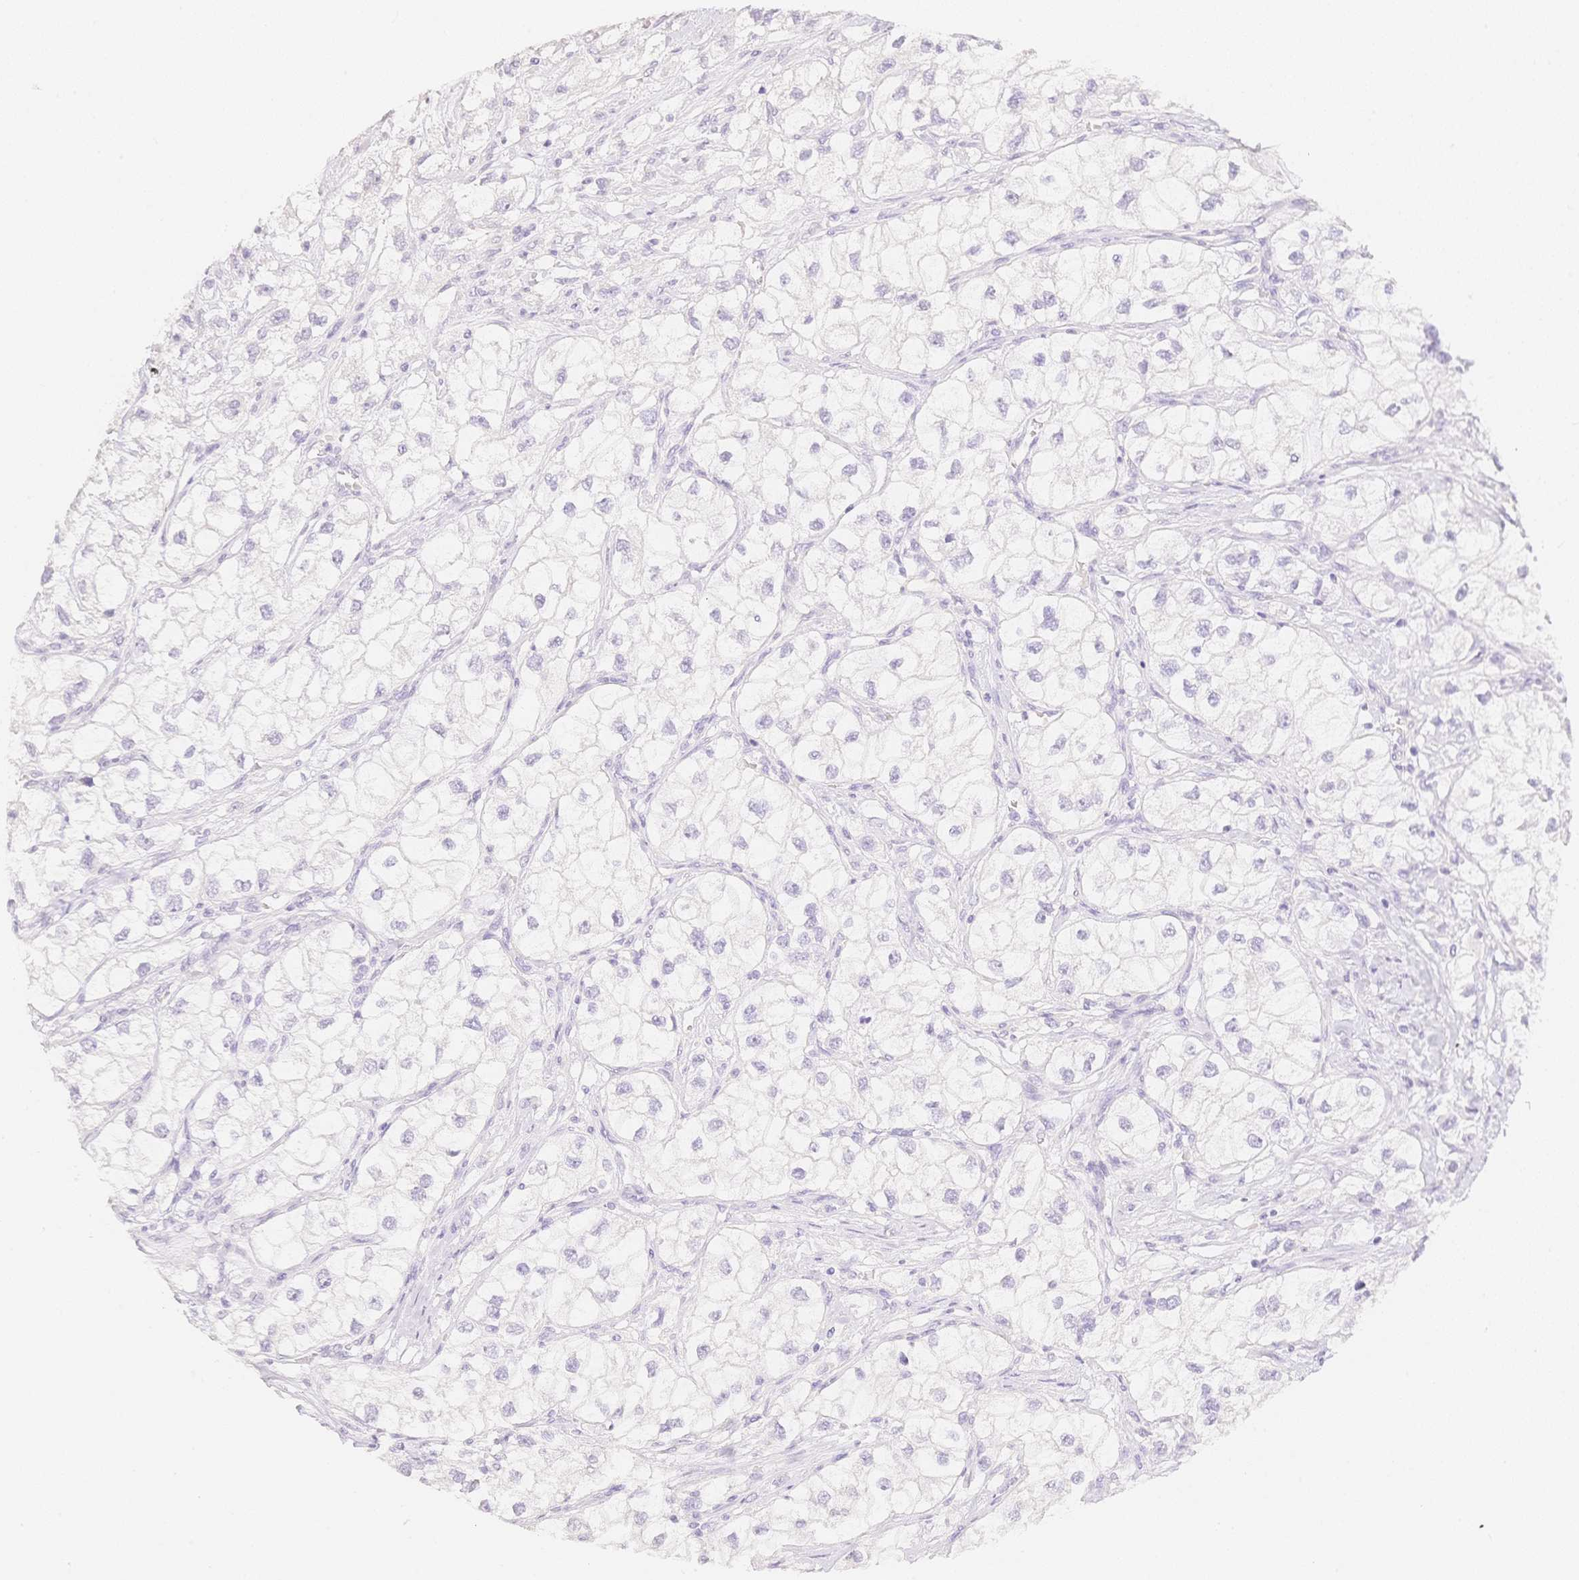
{"staining": {"intensity": "negative", "quantity": "none", "location": "none"}, "tissue": "renal cancer", "cell_type": "Tumor cells", "image_type": "cancer", "snomed": [{"axis": "morphology", "description": "Adenocarcinoma, NOS"}, {"axis": "topography", "description": "Kidney"}], "caption": "This is an immunohistochemistry histopathology image of renal cancer (adenocarcinoma). There is no staining in tumor cells.", "gene": "HCRTR2", "patient": {"sex": "male", "age": 59}}